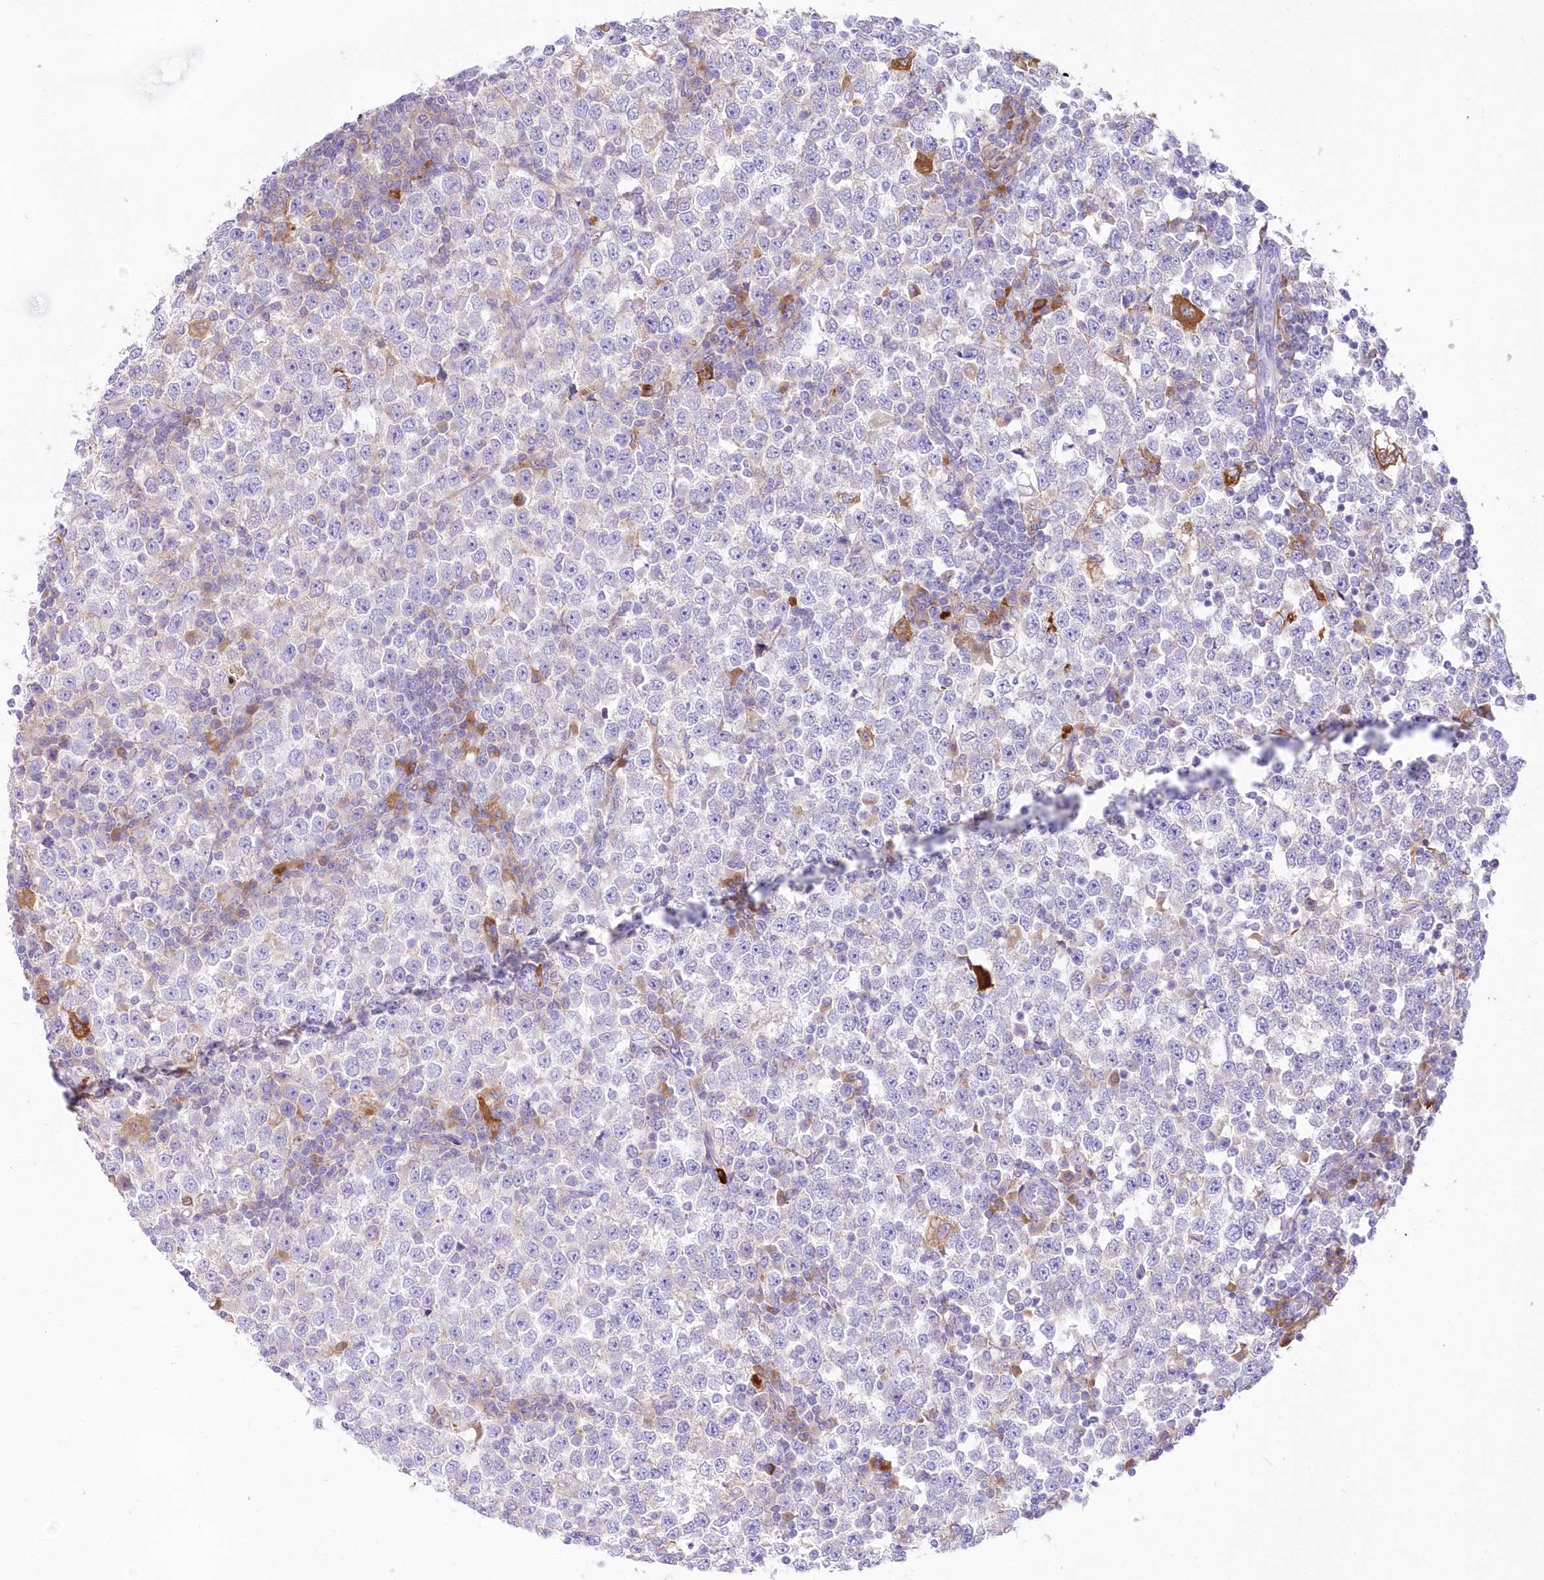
{"staining": {"intensity": "negative", "quantity": "none", "location": "none"}, "tissue": "testis cancer", "cell_type": "Tumor cells", "image_type": "cancer", "snomed": [{"axis": "morphology", "description": "Seminoma, NOS"}, {"axis": "topography", "description": "Testis"}], "caption": "Immunohistochemistry photomicrograph of neoplastic tissue: human seminoma (testis) stained with DAB reveals no significant protein expression in tumor cells.", "gene": "DNAJC19", "patient": {"sex": "male", "age": 65}}